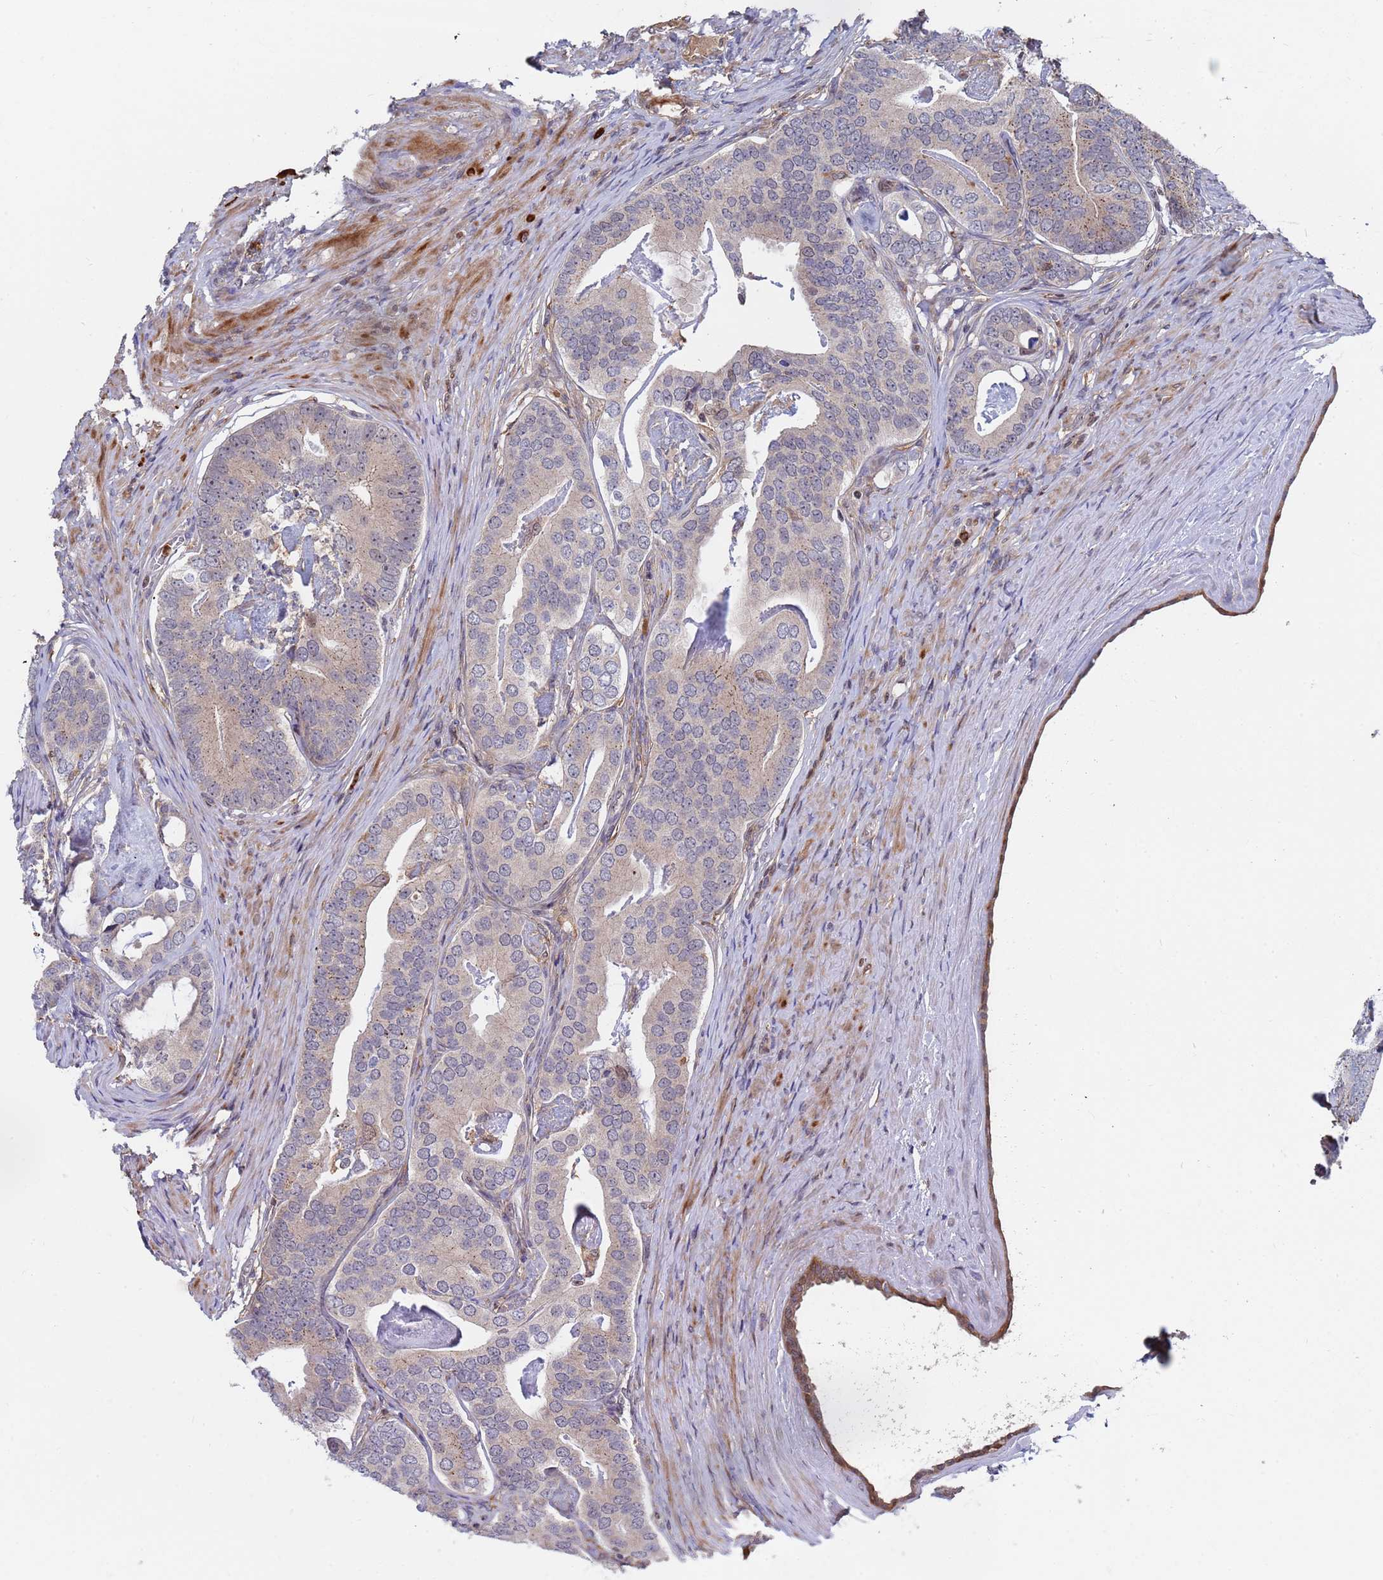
{"staining": {"intensity": "moderate", "quantity": "25%-75%", "location": "cytoplasmic/membranous,nuclear"}, "tissue": "prostate cancer", "cell_type": "Tumor cells", "image_type": "cancer", "snomed": [{"axis": "morphology", "description": "Adenocarcinoma, Low grade"}, {"axis": "topography", "description": "Prostate"}], "caption": "IHC histopathology image of human adenocarcinoma (low-grade) (prostate) stained for a protein (brown), which displays medium levels of moderate cytoplasmic/membranous and nuclear expression in approximately 25%-75% of tumor cells.", "gene": "TMBIM6", "patient": {"sex": "male", "age": 71}}